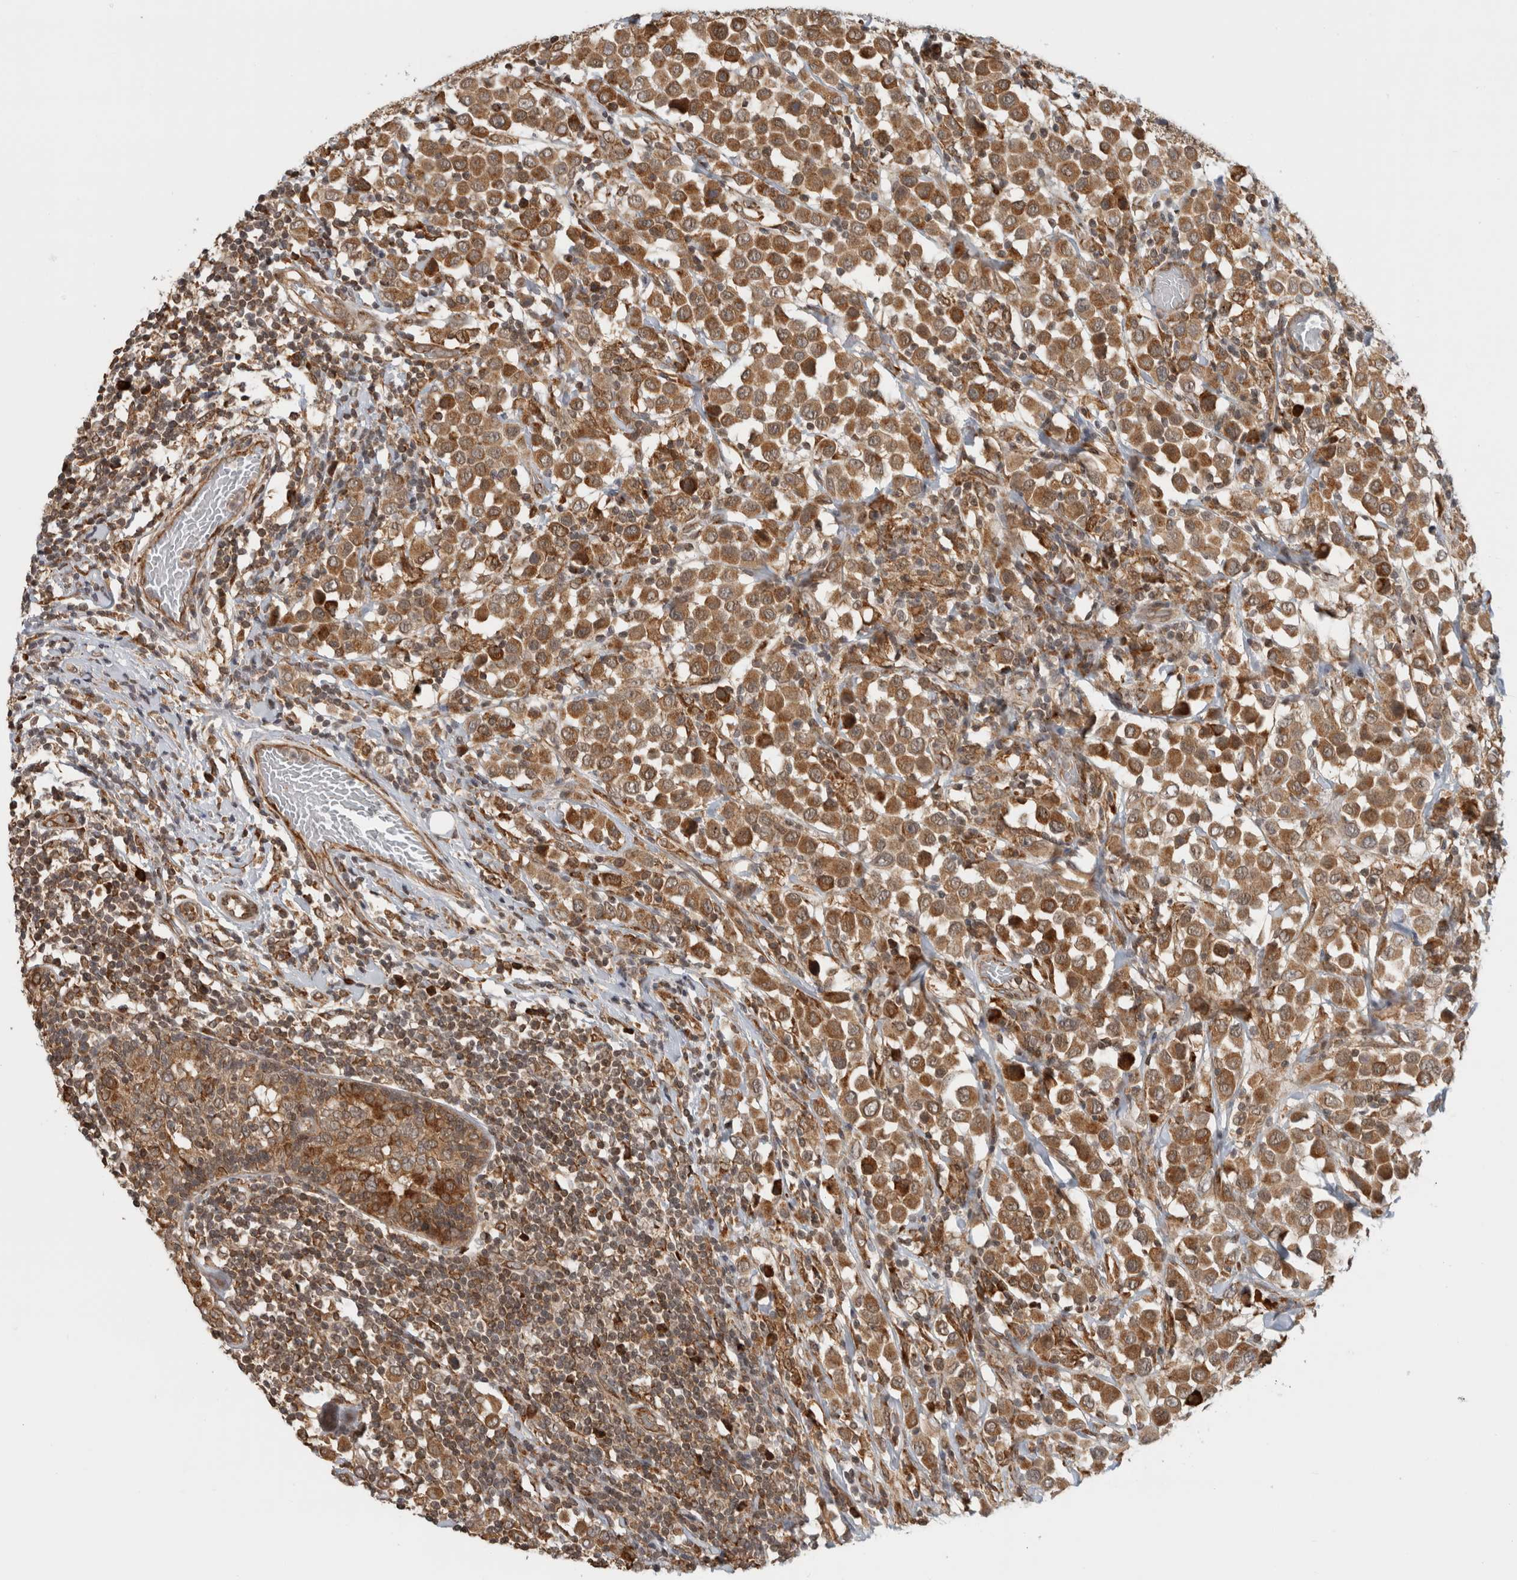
{"staining": {"intensity": "moderate", "quantity": ">75%", "location": "cytoplasmic/membranous"}, "tissue": "breast cancer", "cell_type": "Tumor cells", "image_type": "cancer", "snomed": [{"axis": "morphology", "description": "Duct carcinoma"}, {"axis": "topography", "description": "Breast"}], "caption": "The immunohistochemical stain labels moderate cytoplasmic/membranous positivity in tumor cells of breast cancer (invasive ductal carcinoma) tissue.", "gene": "MS4A7", "patient": {"sex": "female", "age": 61}}